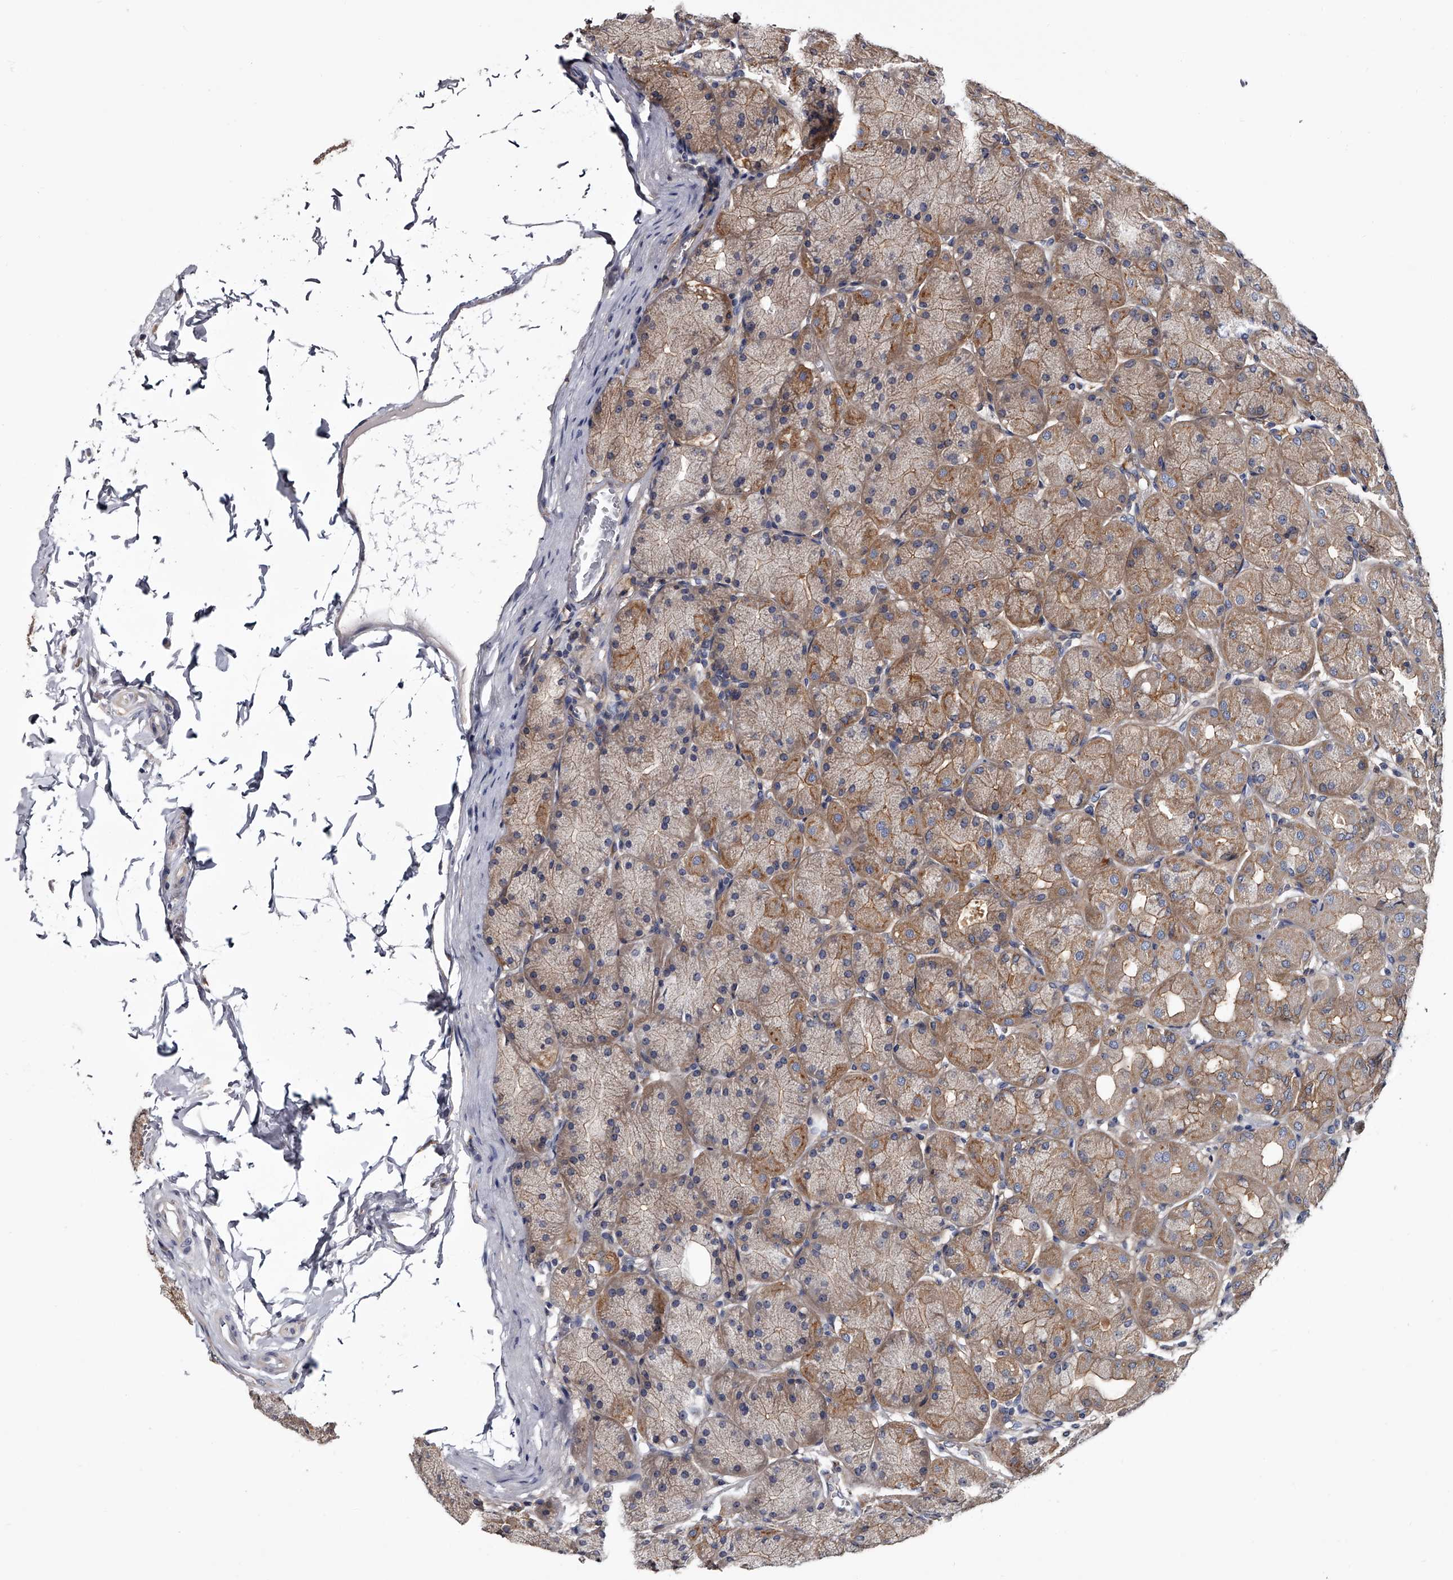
{"staining": {"intensity": "moderate", "quantity": "25%-75%", "location": "cytoplasmic/membranous"}, "tissue": "stomach", "cell_type": "Glandular cells", "image_type": "normal", "snomed": [{"axis": "morphology", "description": "Normal tissue, NOS"}, {"axis": "topography", "description": "Stomach, upper"}], "caption": "Protein analysis of benign stomach exhibits moderate cytoplasmic/membranous positivity in approximately 25%-75% of glandular cells. (DAB (3,3'-diaminobenzidine) IHC, brown staining for protein, blue staining for nuclei).", "gene": "GAPVD1", "patient": {"sex": "female", "age": 56}}